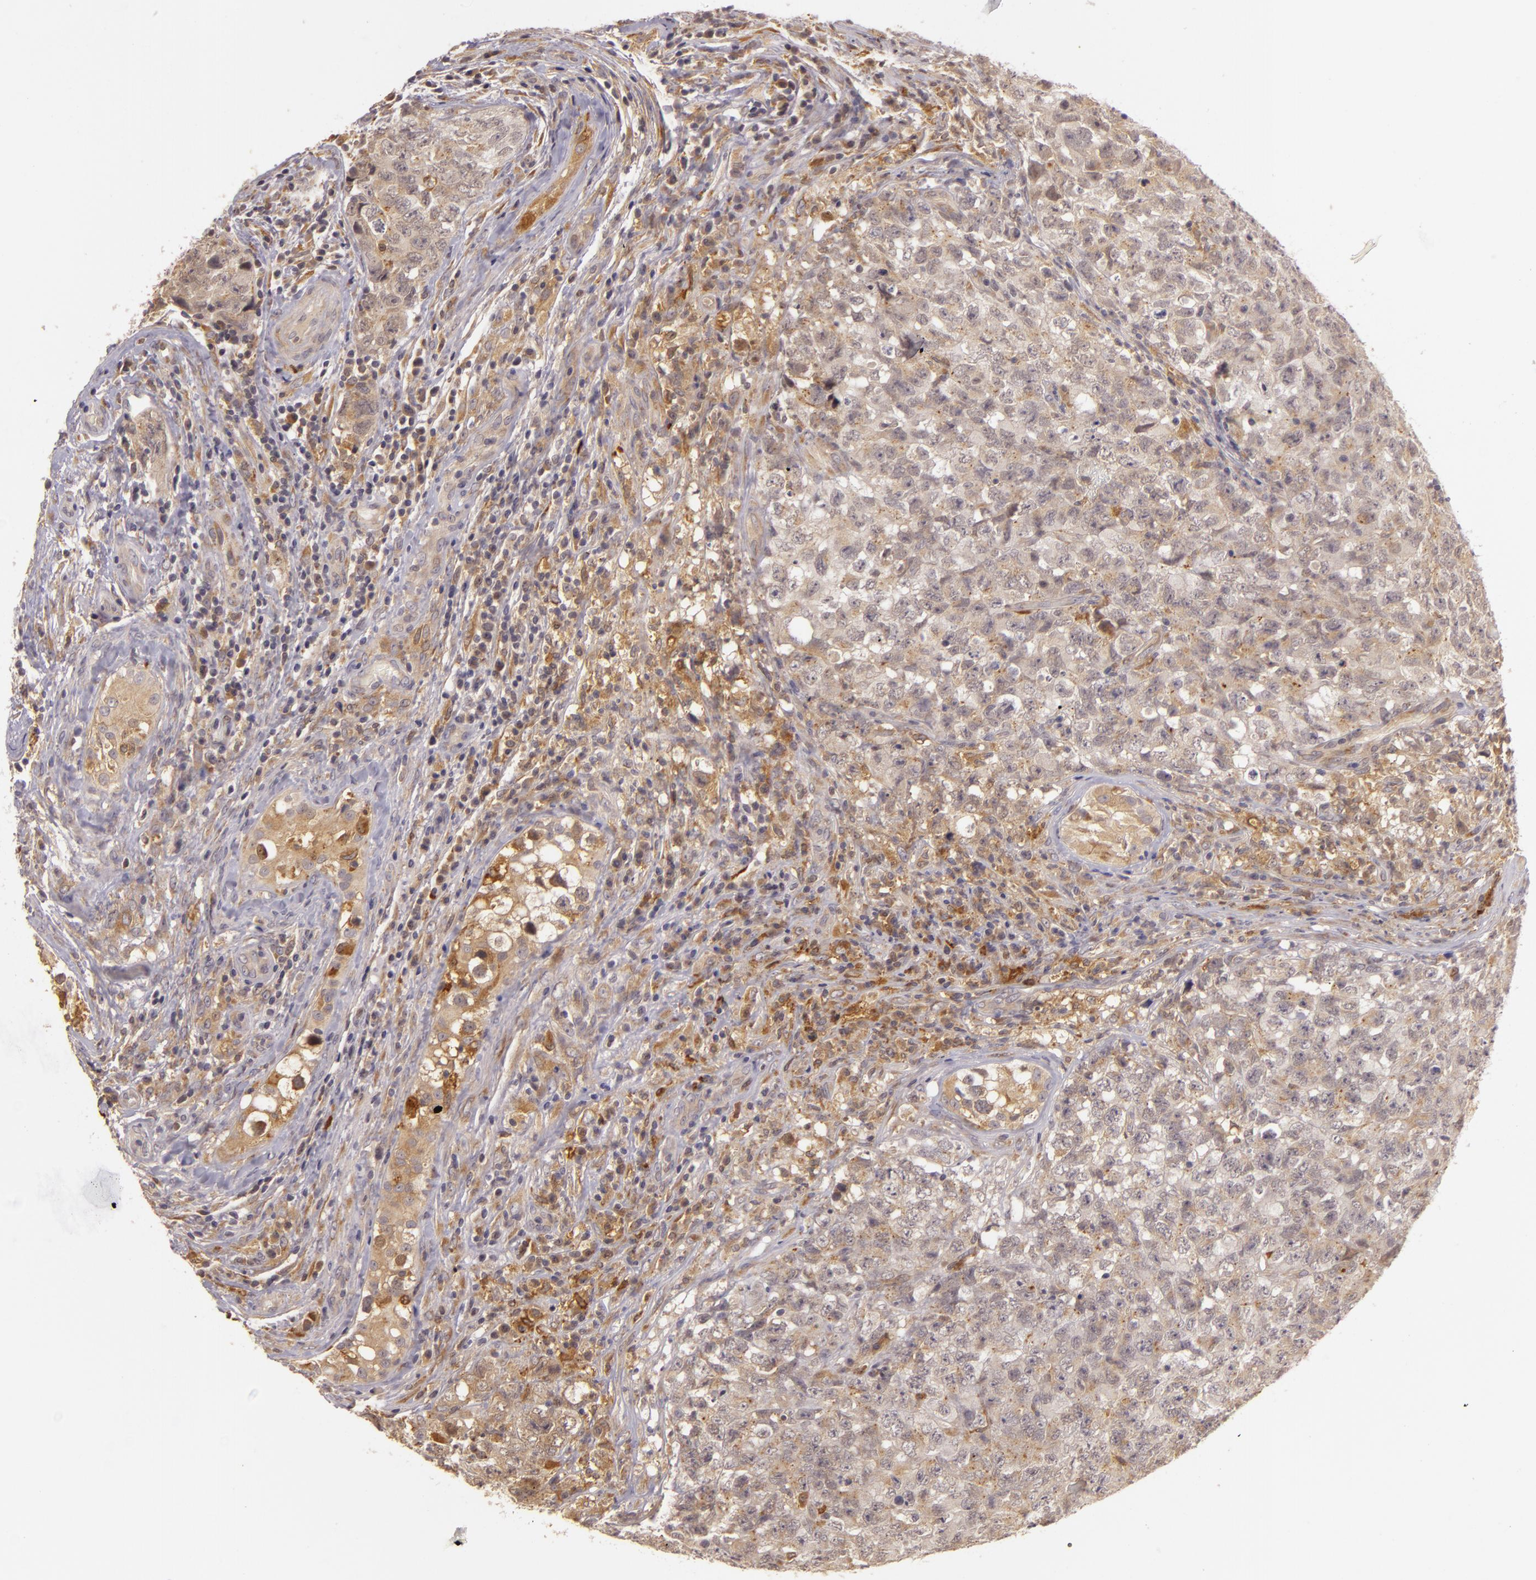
{"staining": {"intensity": "weak", "quantity": ">75%", "location": "cytoplasmic/membranous"}, "tissue": "testis cancer", "cell_type": "Tumor cells", "image_type": "cancer", "snomed": [{"axis": "morphology", "description": "Carcinoma, Embryonal, NOS"}, {"axis": "topography", "description": "Testis"}], "caption": "This is a histology image of immunohistochemistry staining of testis cancer, which shows weak positivity in the cytoplasmic/membranous of tumor cells.", "gene": "PPP1R3F", "patient": {"sex": "male", "age": 31}}